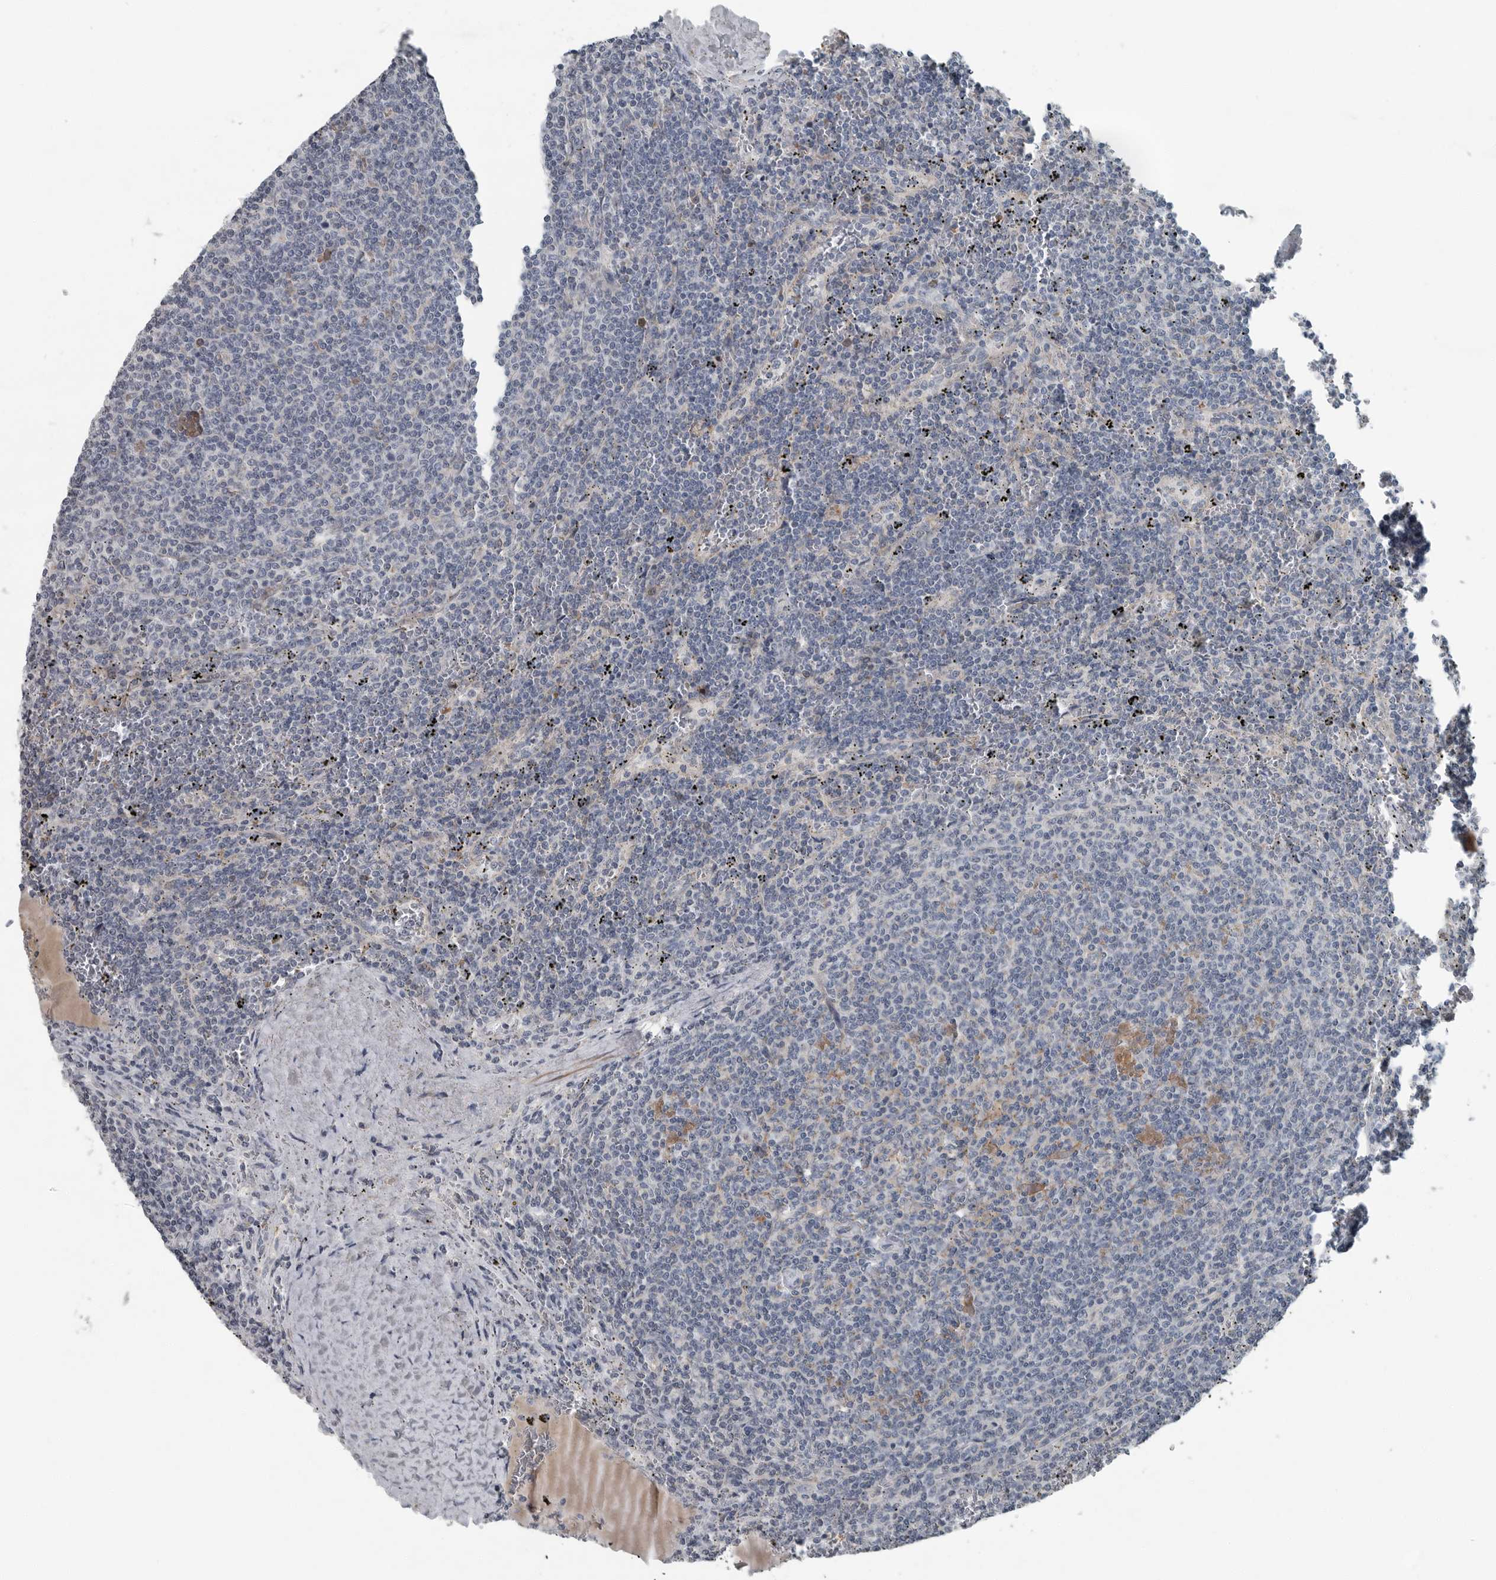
{"staining": {"intensity": "negative", "quantity": "none", "location": "none"}, "tissue": "lymphoma", "cell_type": "Tumor cells", "image_type": "cancer", "snomed": [{"axis": "morphology", "description": "Malignant lymphoma, non-Hodgkin's type, Low grade"}, {"axis": "topography", "description": "Spleen"}], "caption": "Photomicrograph shows no protein positivity in tumor cells of lymphoma tissue. (DAB (3,3'-diaminobenzidine) immunohistochemistry (IHC) with hematoxylin counter stain).", "gene": "MPP3", "patient": {"sex": "female", "age": 50}}